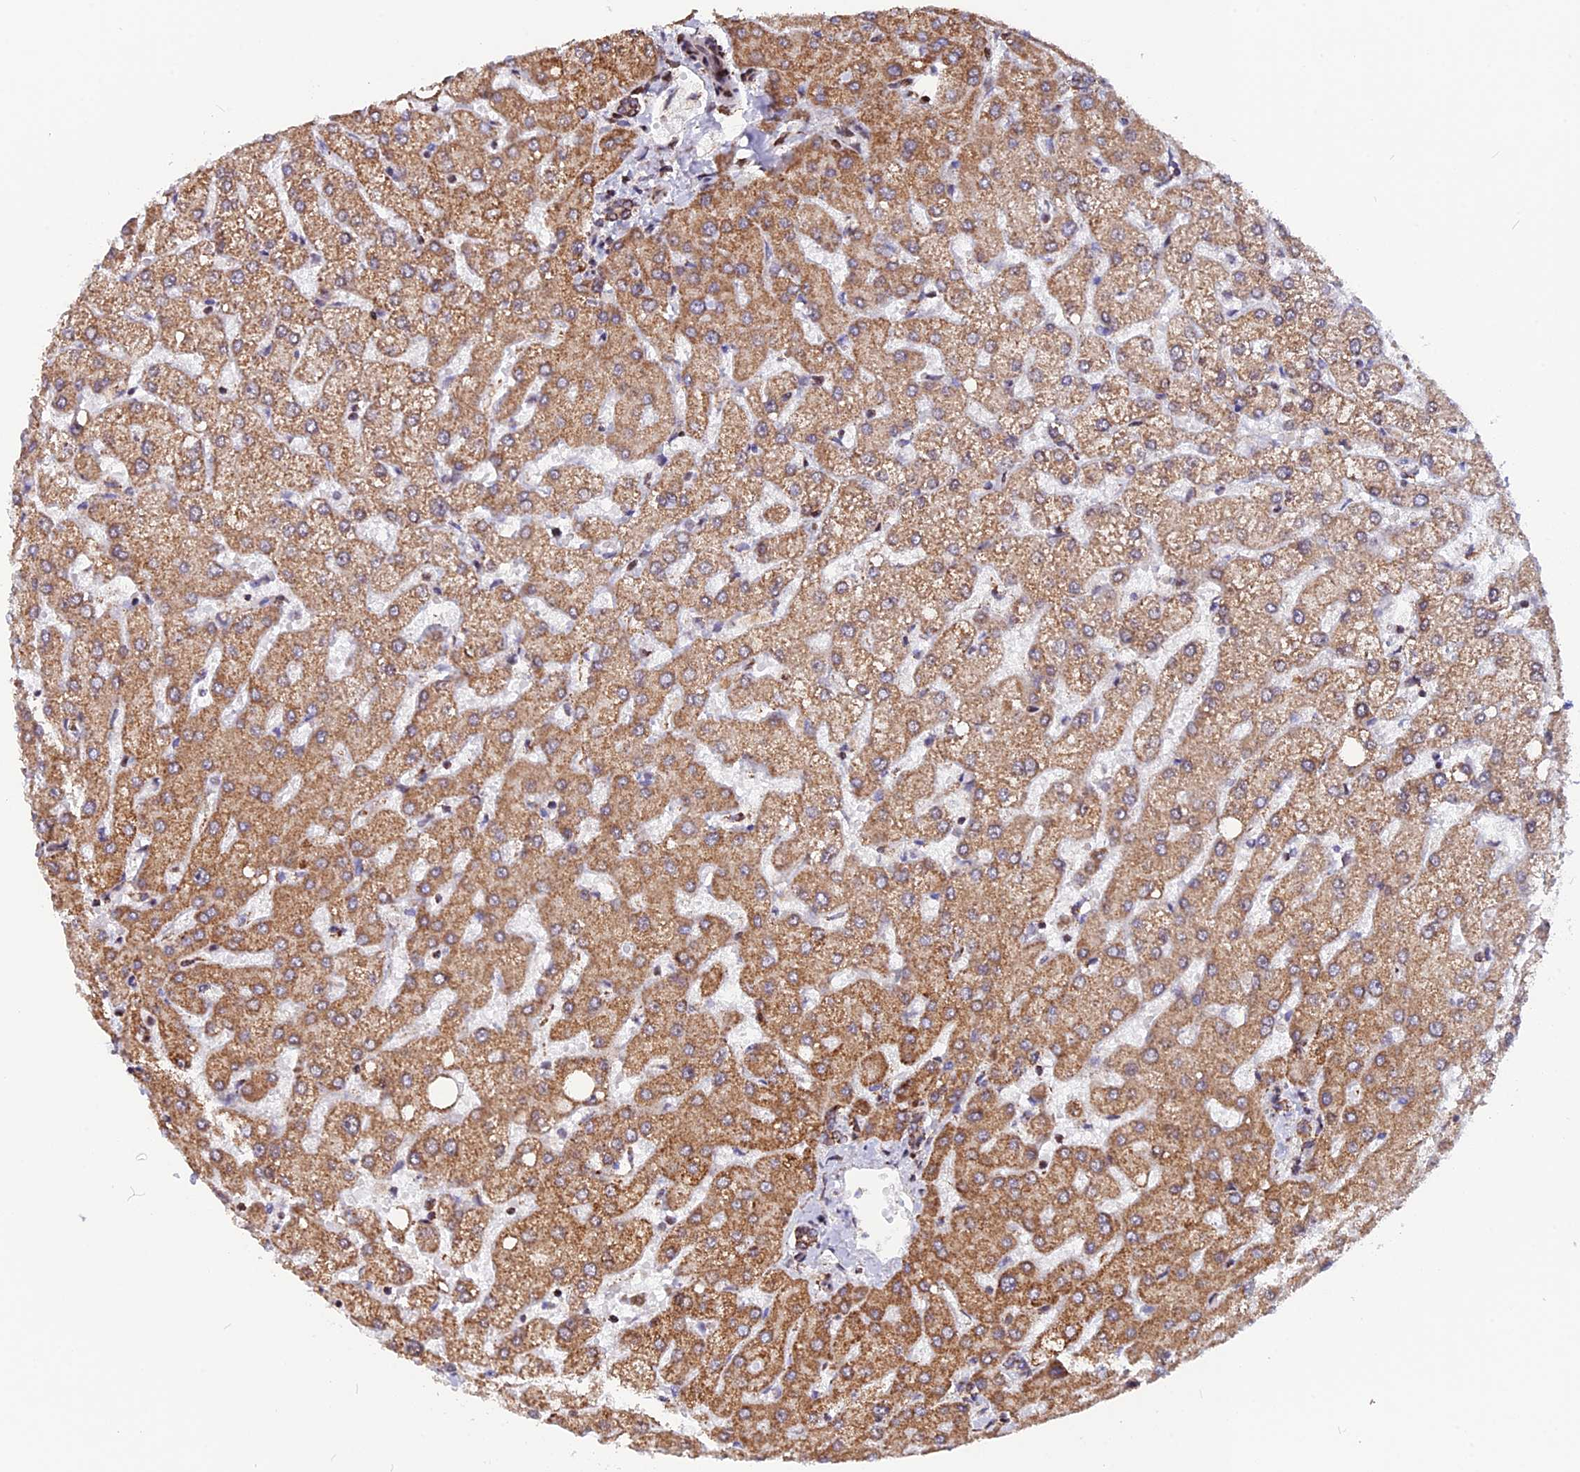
{"staining": {"intensity": "weak", "quantity": ">75%", "location": "cytoplasmic/membranous"}, "tissue": "liver", "cell_type": "Cholangiocytes", "image_type": "normal", "snomed": [{"axis": "morphology", "description": "Normal tissue, NOS"}, {"axis": "topography", "description": "Liver"}], "caption": "Liver stained with IHC displays weak cytoplasmic/membranous positivity in about >75% of cholangiocytes. (Stains: DAB (3,3'-diaminobenzidine) in brown, nuclei in blue, Microscopy: brightfield microscopy at high magnification).", "gene": "FAM174C", "patient": {"sex": "female", "age": 54}}